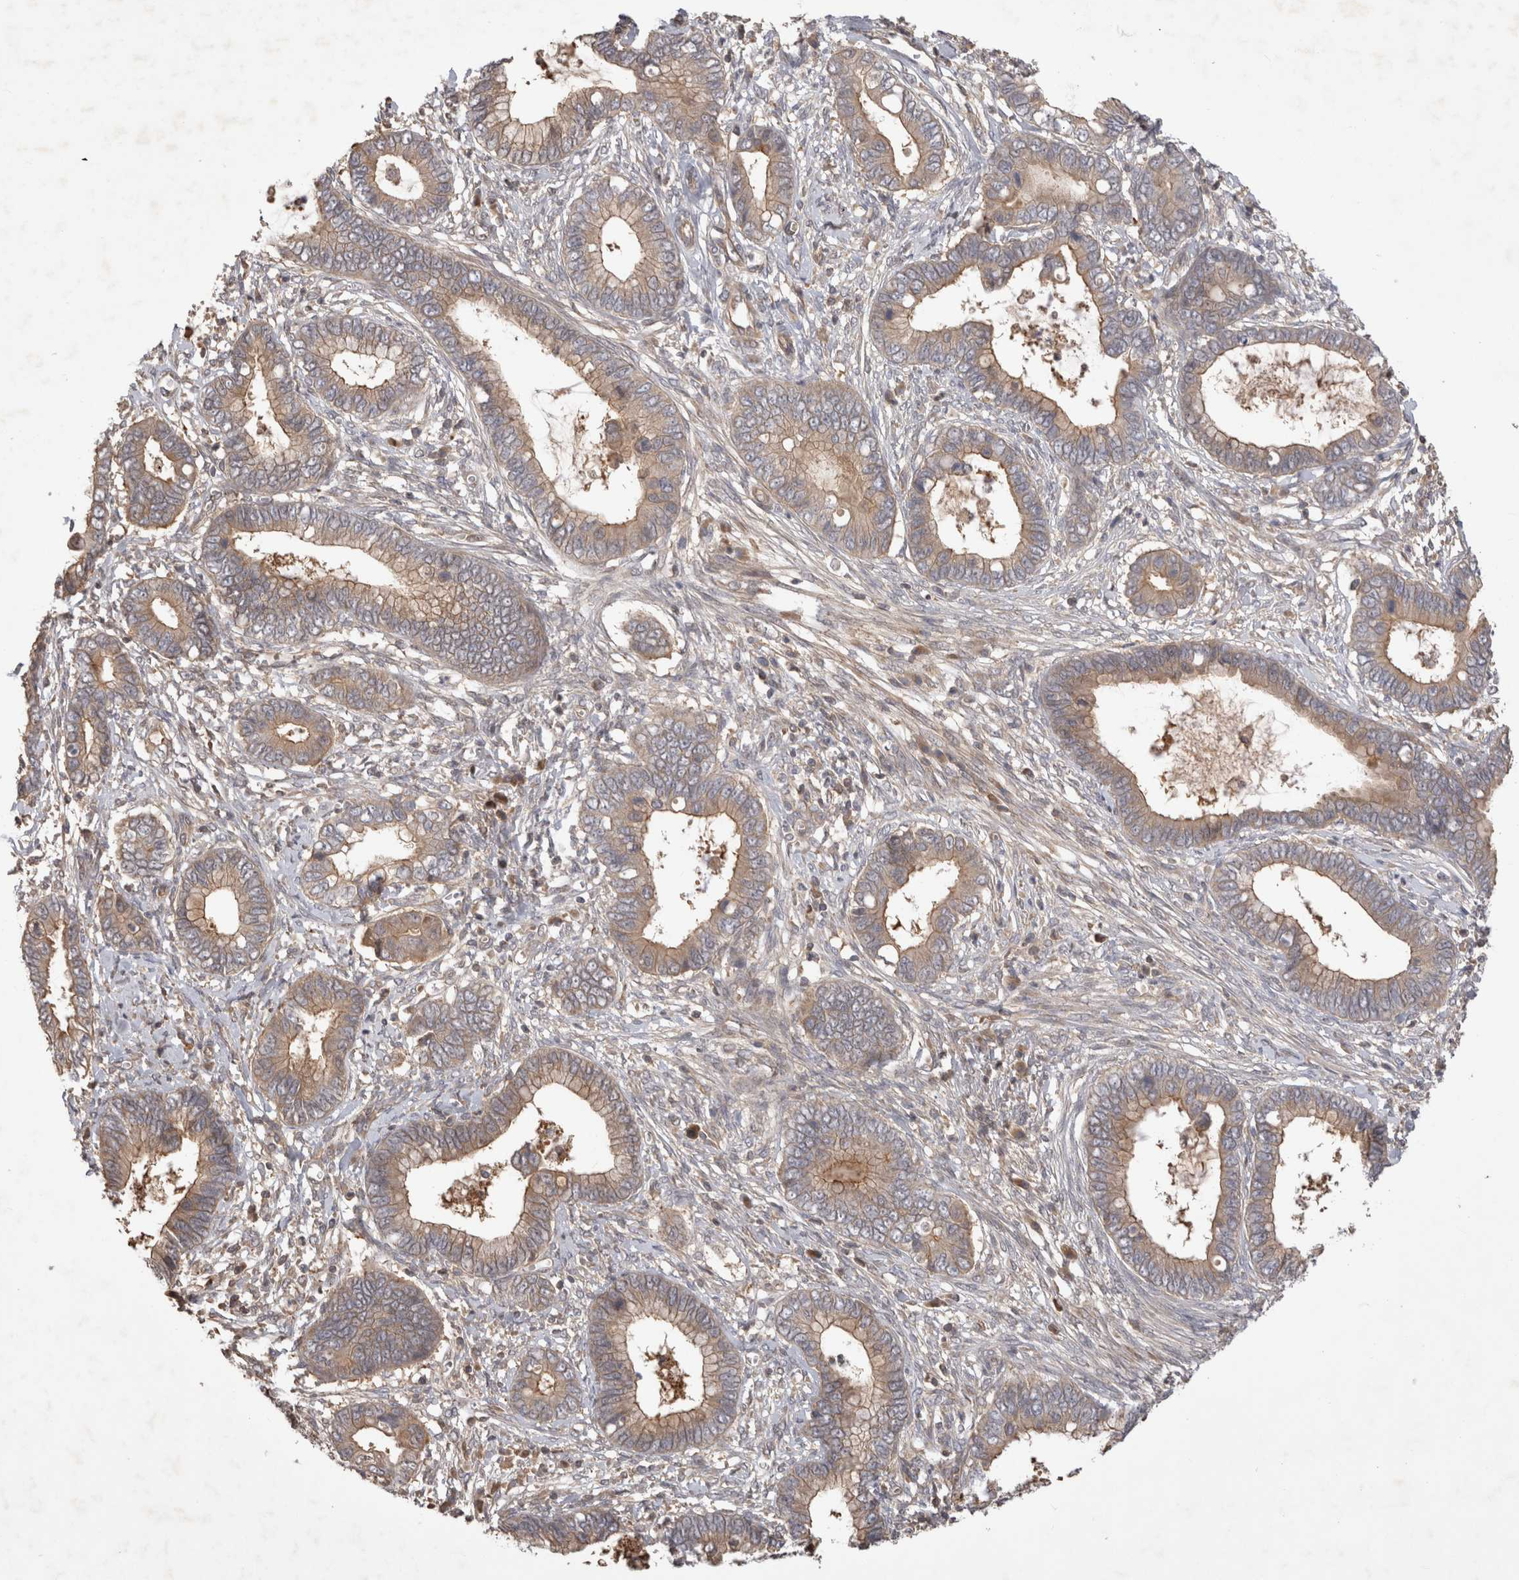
{"staining": {"intensity": "moderate", "quantity": ">75%", "location": "cytoplasmic/membranous"}, "tissue": "cervical cancer", "cell_type": "Tumor cells", "image_type": "cancer", "snomed": [{"axis": "morphology", "description": "Adenocarcinoma, NOS"}, {"axis": "topography", "description": "Cervix"}], "caption": "A high-resolution micrograph shows IHC staining of adenocarcinoma (cervical), which displays moderate cytoplasmic/membranous positivity in about >75% of tumor cells. The protein is stained brown, and the nuclei are stained in blue (DAB IHC with brightfield microscopy, high magnification).", "gene": "PPP1R42", "patient": {"sex": "female", "age": 44}}